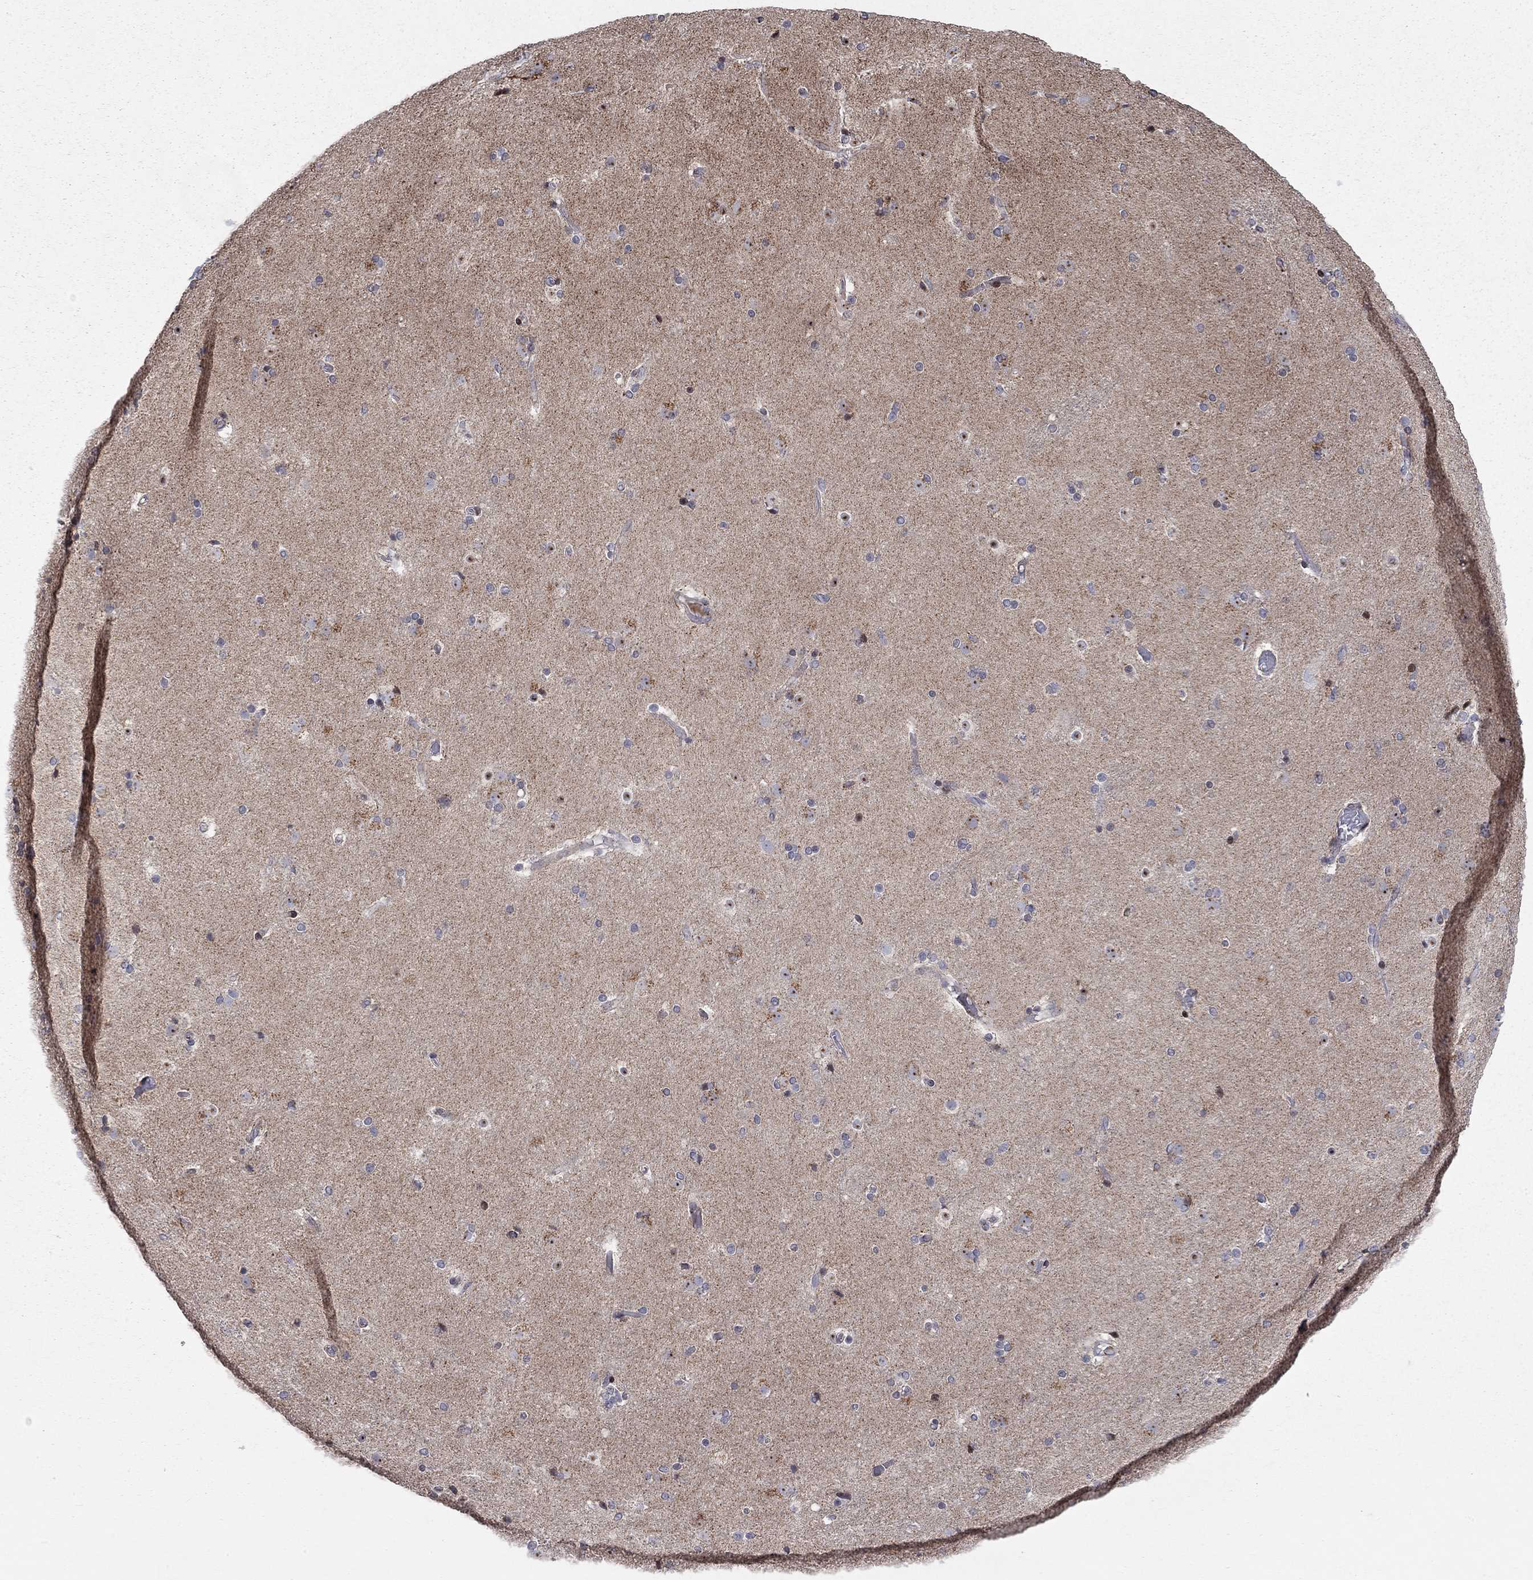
{"staining": {"intensity": "negative", "quantity": "none", "location": "none"}, "tissue": "caudate", "cell_type": "Glial cells", "image_type": "normal", "snomed": [{"axis": "morphology", "description": "Normal tissue, NOS"}, {"axis": "topography", "description": "Lateral ventricle wall"}], "caption": "Immunohistochemical staining of benign caudate exhibits no significant positivity in glial cells. (DAB immunohistochemistry visualized using brightfield microscopy, high magnification).", "gene": "ERN2", "patient": {"sex": "female", "age": 71}}